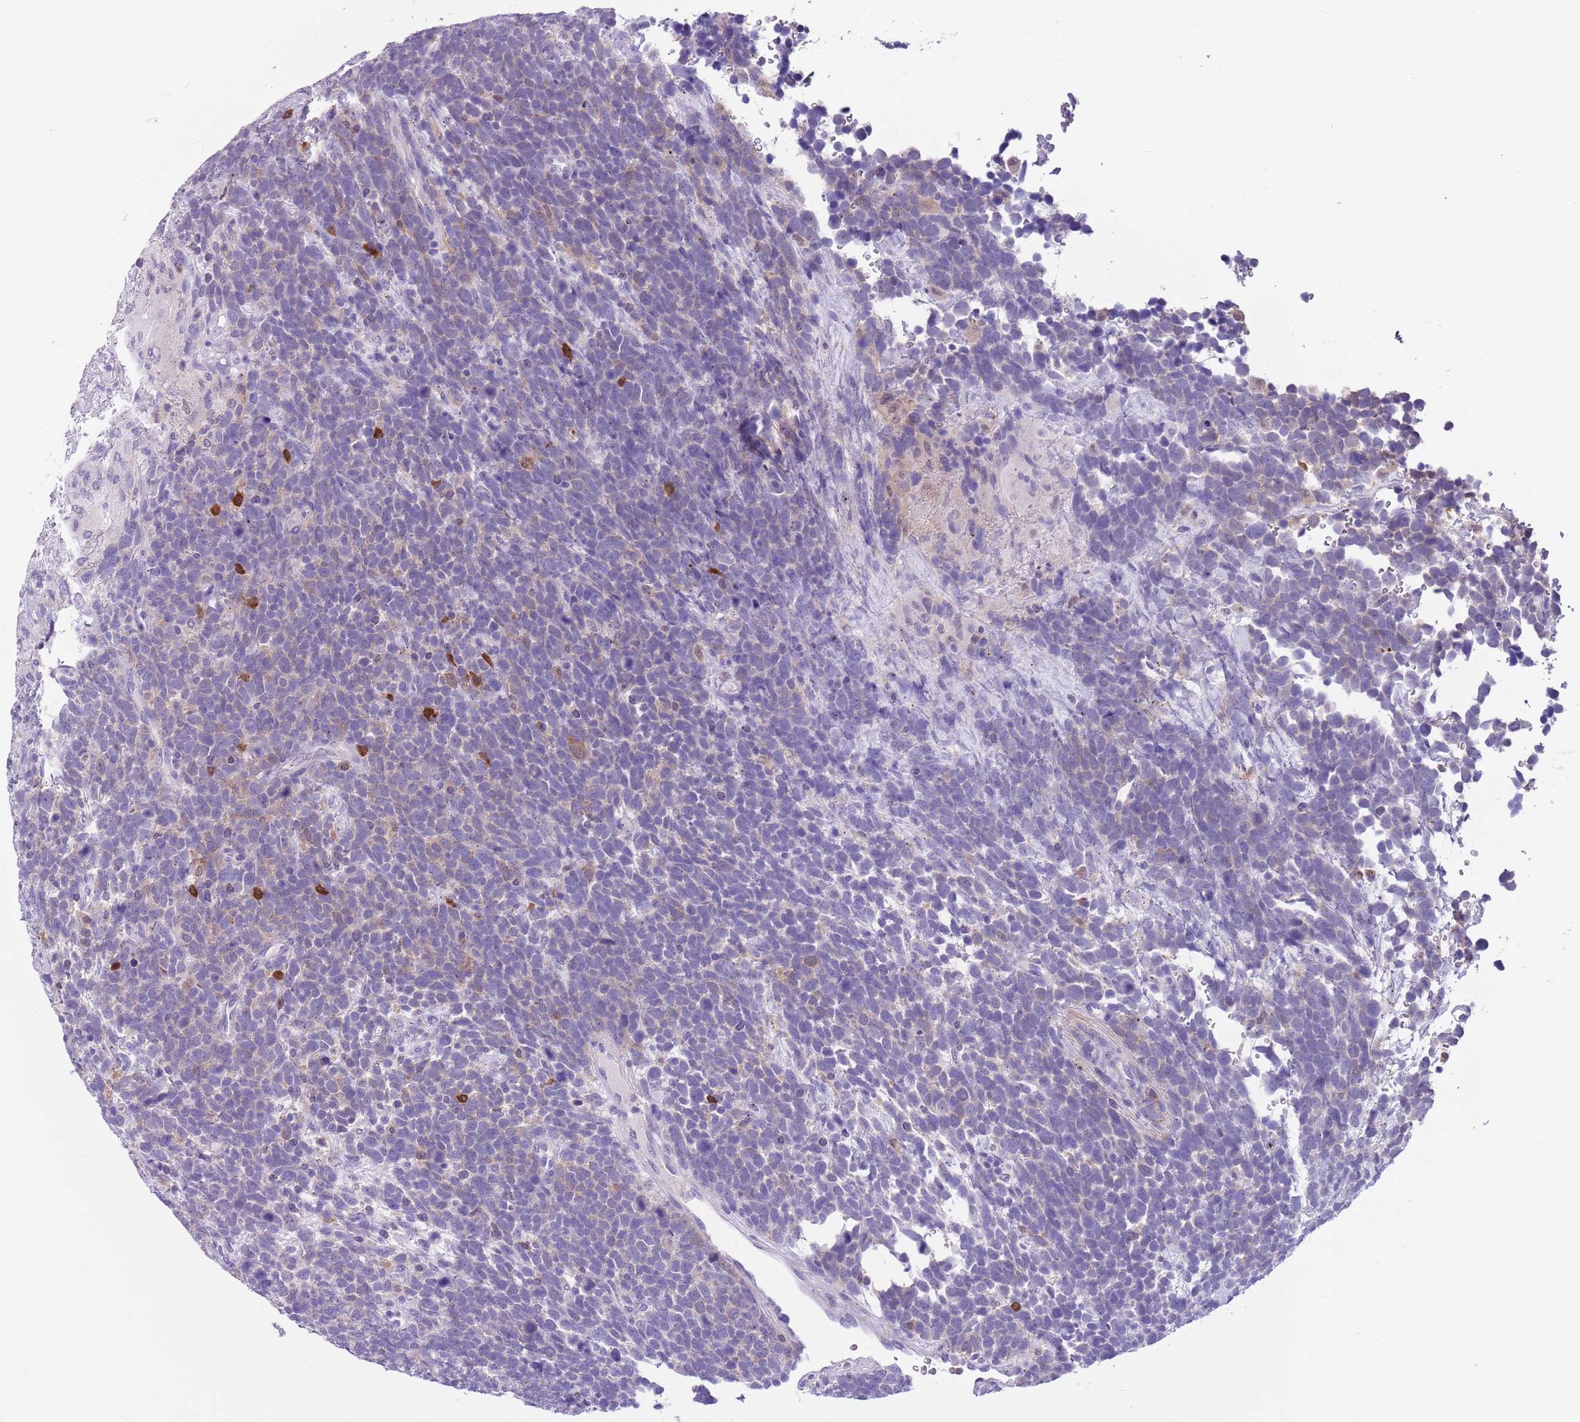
{"staining": {"intensity": "weak", "quantity": "<25%", "location": "cytoplasmic/membranous"}, "tissue": "urothelial cancer", "cell_type": "Tumor cells", "image_type": "cancer", "snomed": [{"axis": "morphology", "description": "Urothelial carcinoma, High grade"}, {"axis": "topography", "description": "Urinary bladder"}], "caption": "A photomicrograph of urothelial cancer stained for a protein displays no brown staining in tumor cells.", "gene": "PFKFB2", "patient": {"sex": "female", "age": 82}}